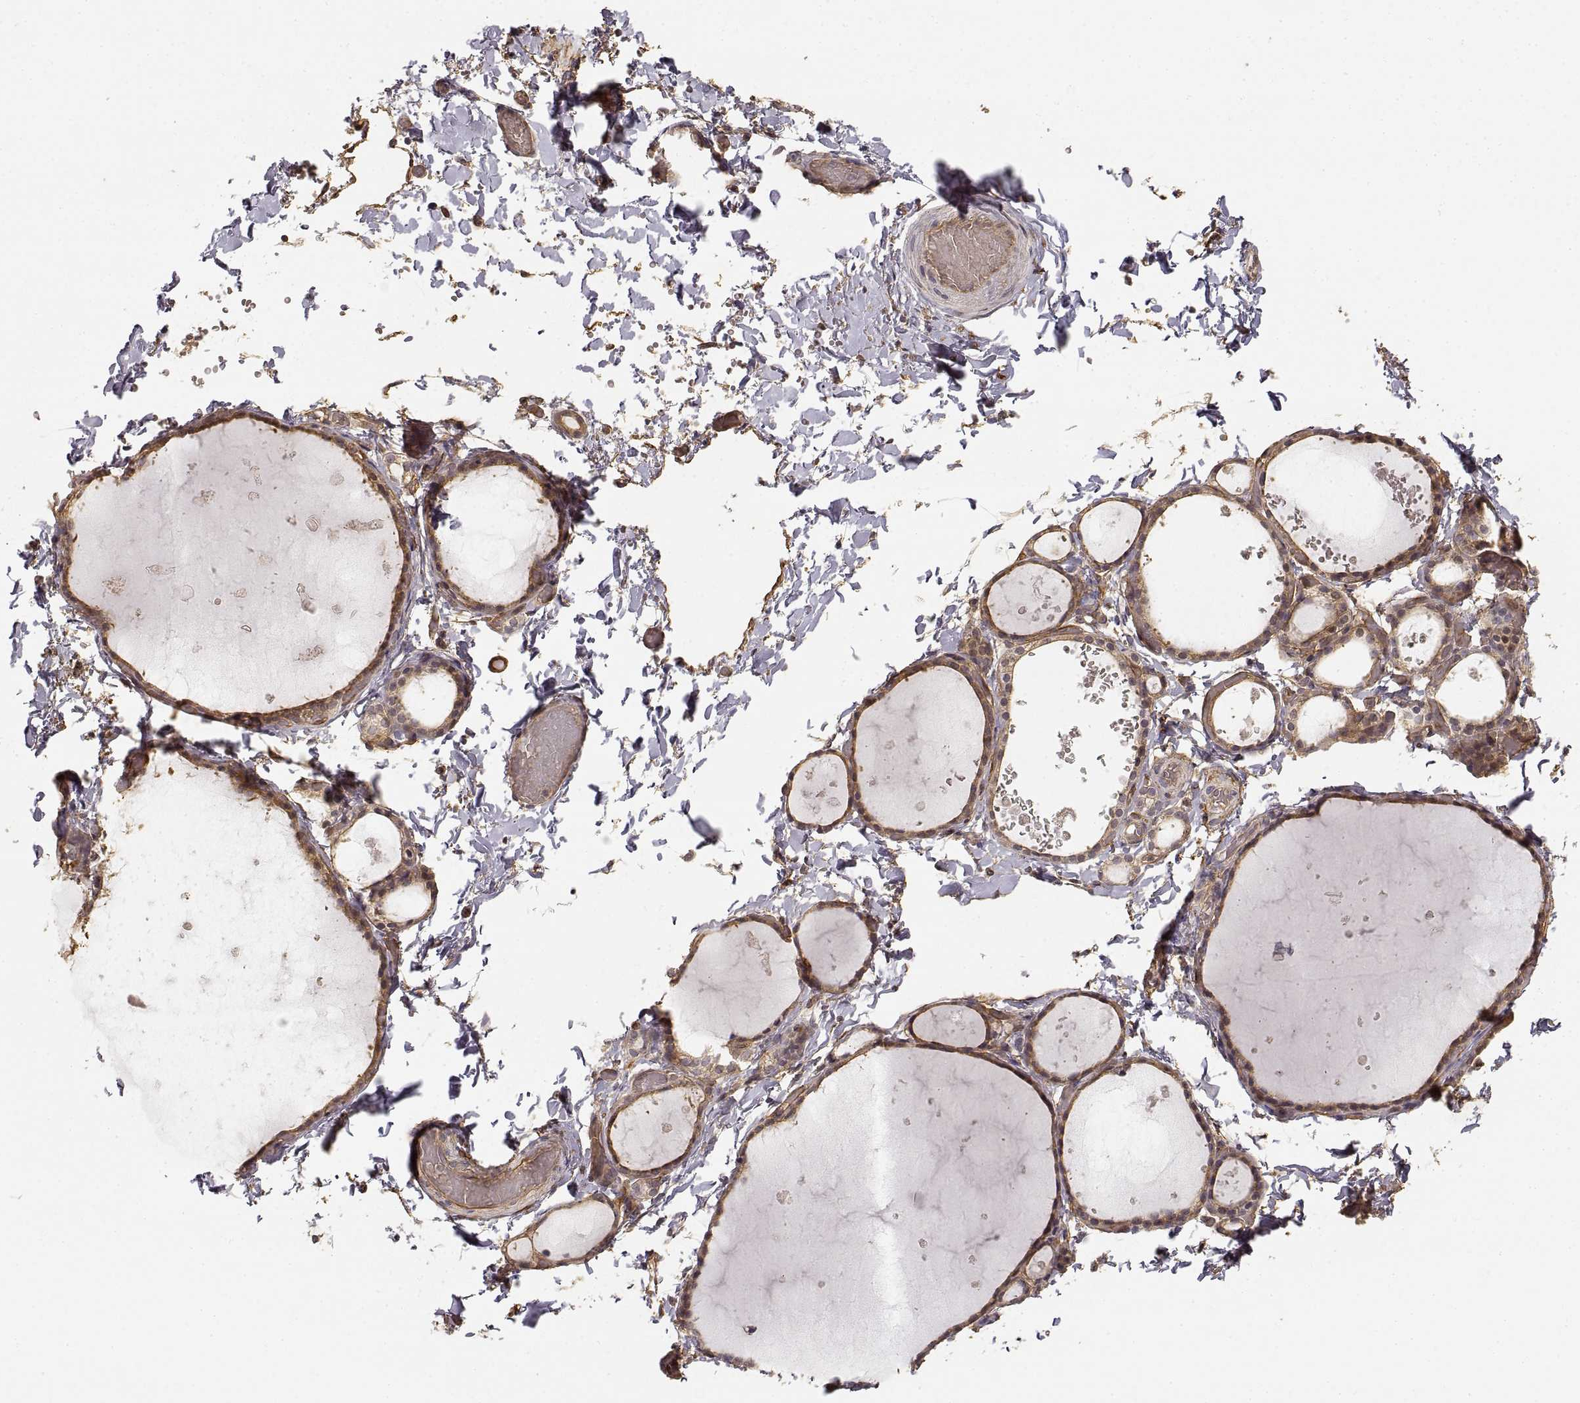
{"staining": {"intensity": "weak", "quantity": "25%-75%", "location": "cytoplasmic/membranous"}, "tissue": "thyroid gland", "cell_type": "Glandular cells", "image_type": "normal", "snomed": [{"axis": "morphology", "description": "Normal tissue, NOS"}, {"axis": "topography", "description": "Thyroid gland"}], "caption": "IHC (DAB) staining of unremarkable human thyroid gland displays weak cytoplasmic/membranous protein staining in about 25%-75% of glandular cells. (DAB (3,3'-diaminobenzidine) IHC with brightfield microscopy, high magnification).", "gene": "LAMA4", "patient": {"sex": "female", "age": 56}}